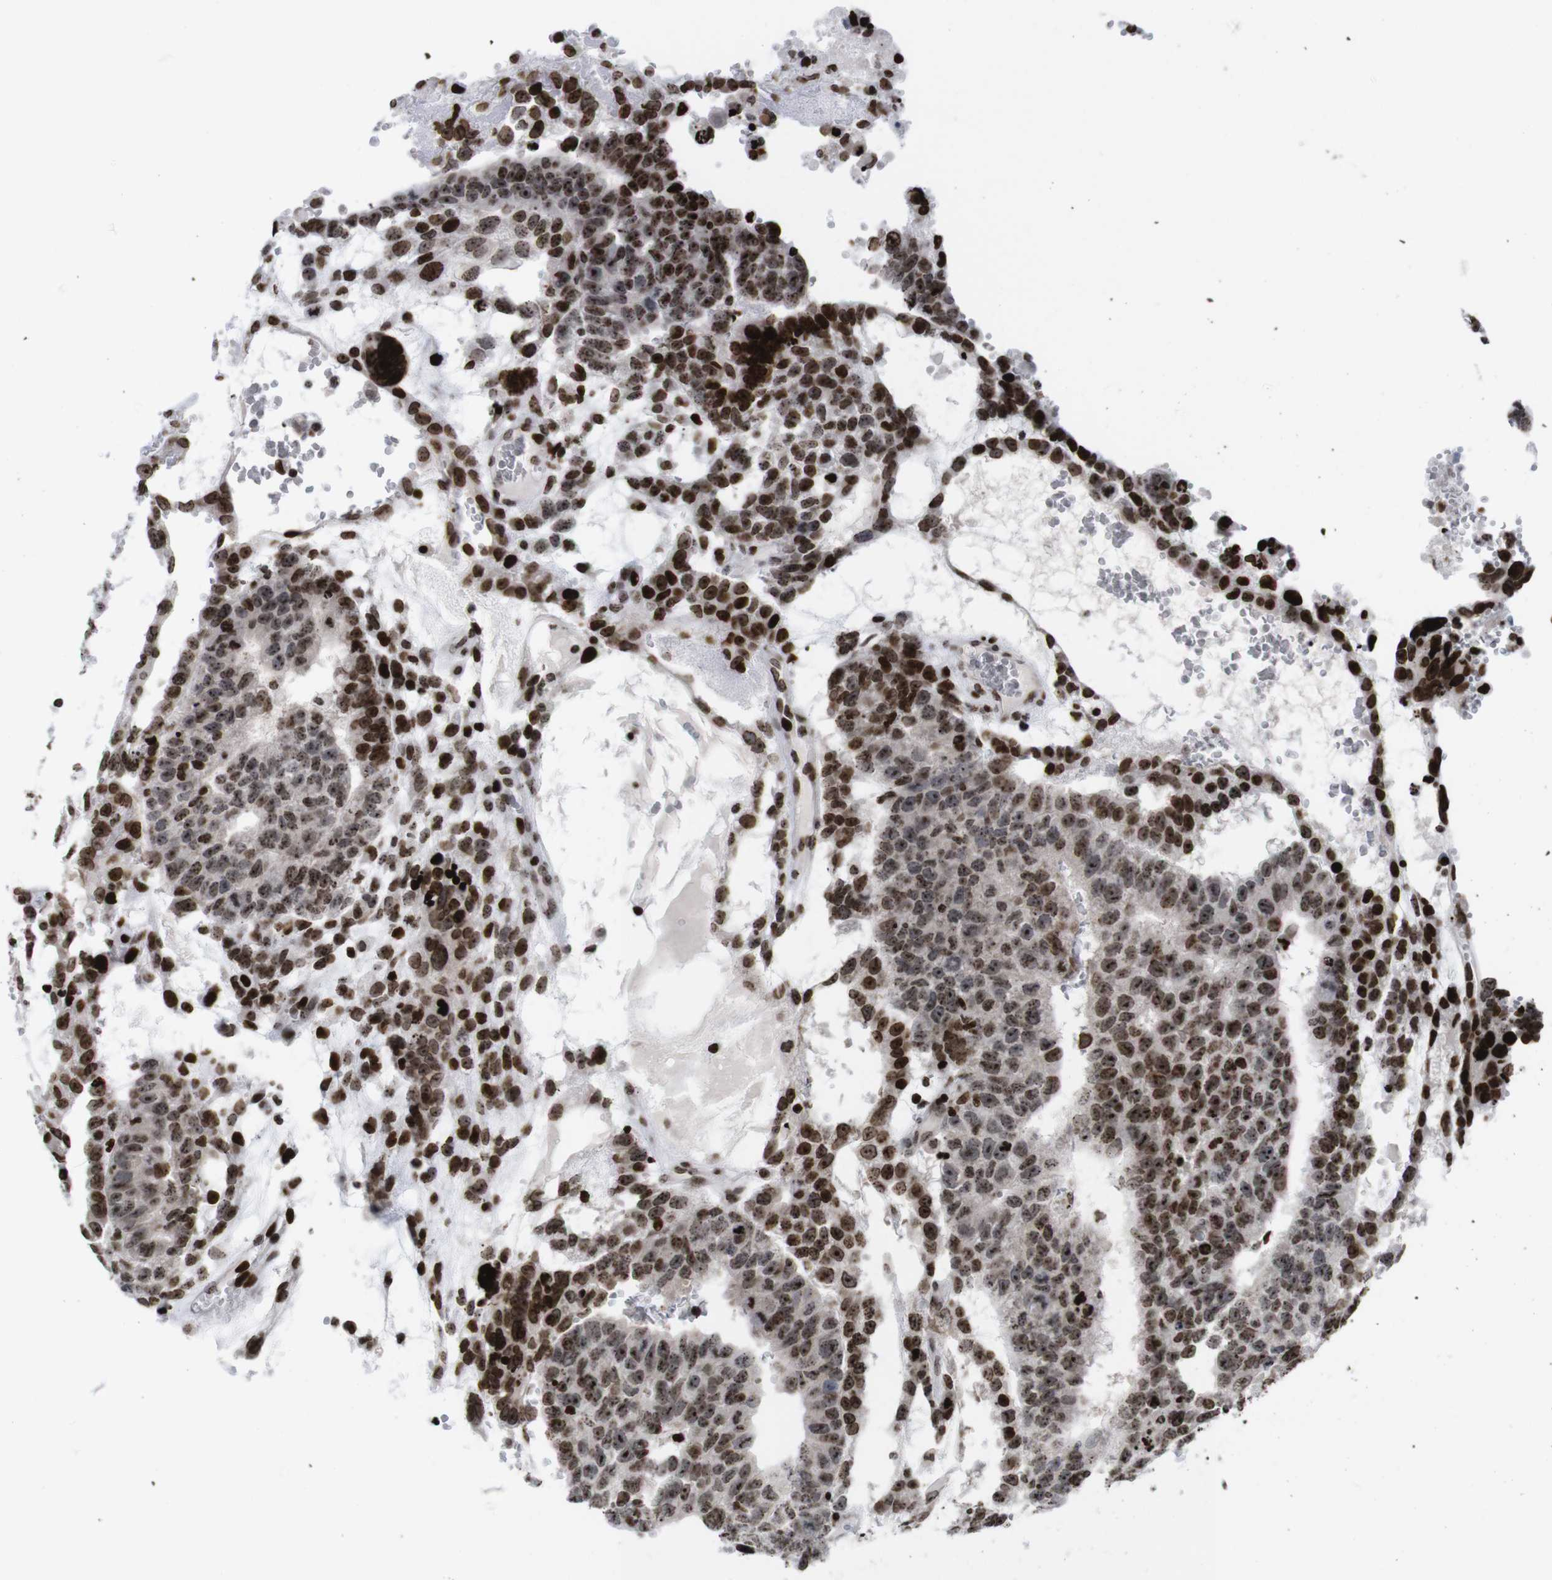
{"staining": {"intensity": "strong", "quantity": ">75%", "location": "nuclear"}, "tissue": "testis cancer", "cell_type": "Tumor cells", "image_type": "cancer", "snomed": [{"axis": "morphology", "description": "Seminoma, NOS"}, {"axis": "morphology", "description": "Carcinoma, Embryonal, NOS"}, {"axis": "topography", "description": "Testis"}], "caption": "This micrograph reveals immunohistochemistry (IHC) staining of human testis cancer (seminoma), with high strong nuclear positivity in about >75% of tumor cells.", "gene": "H1-4", "patient": {"sex": "male", "age": 52}}